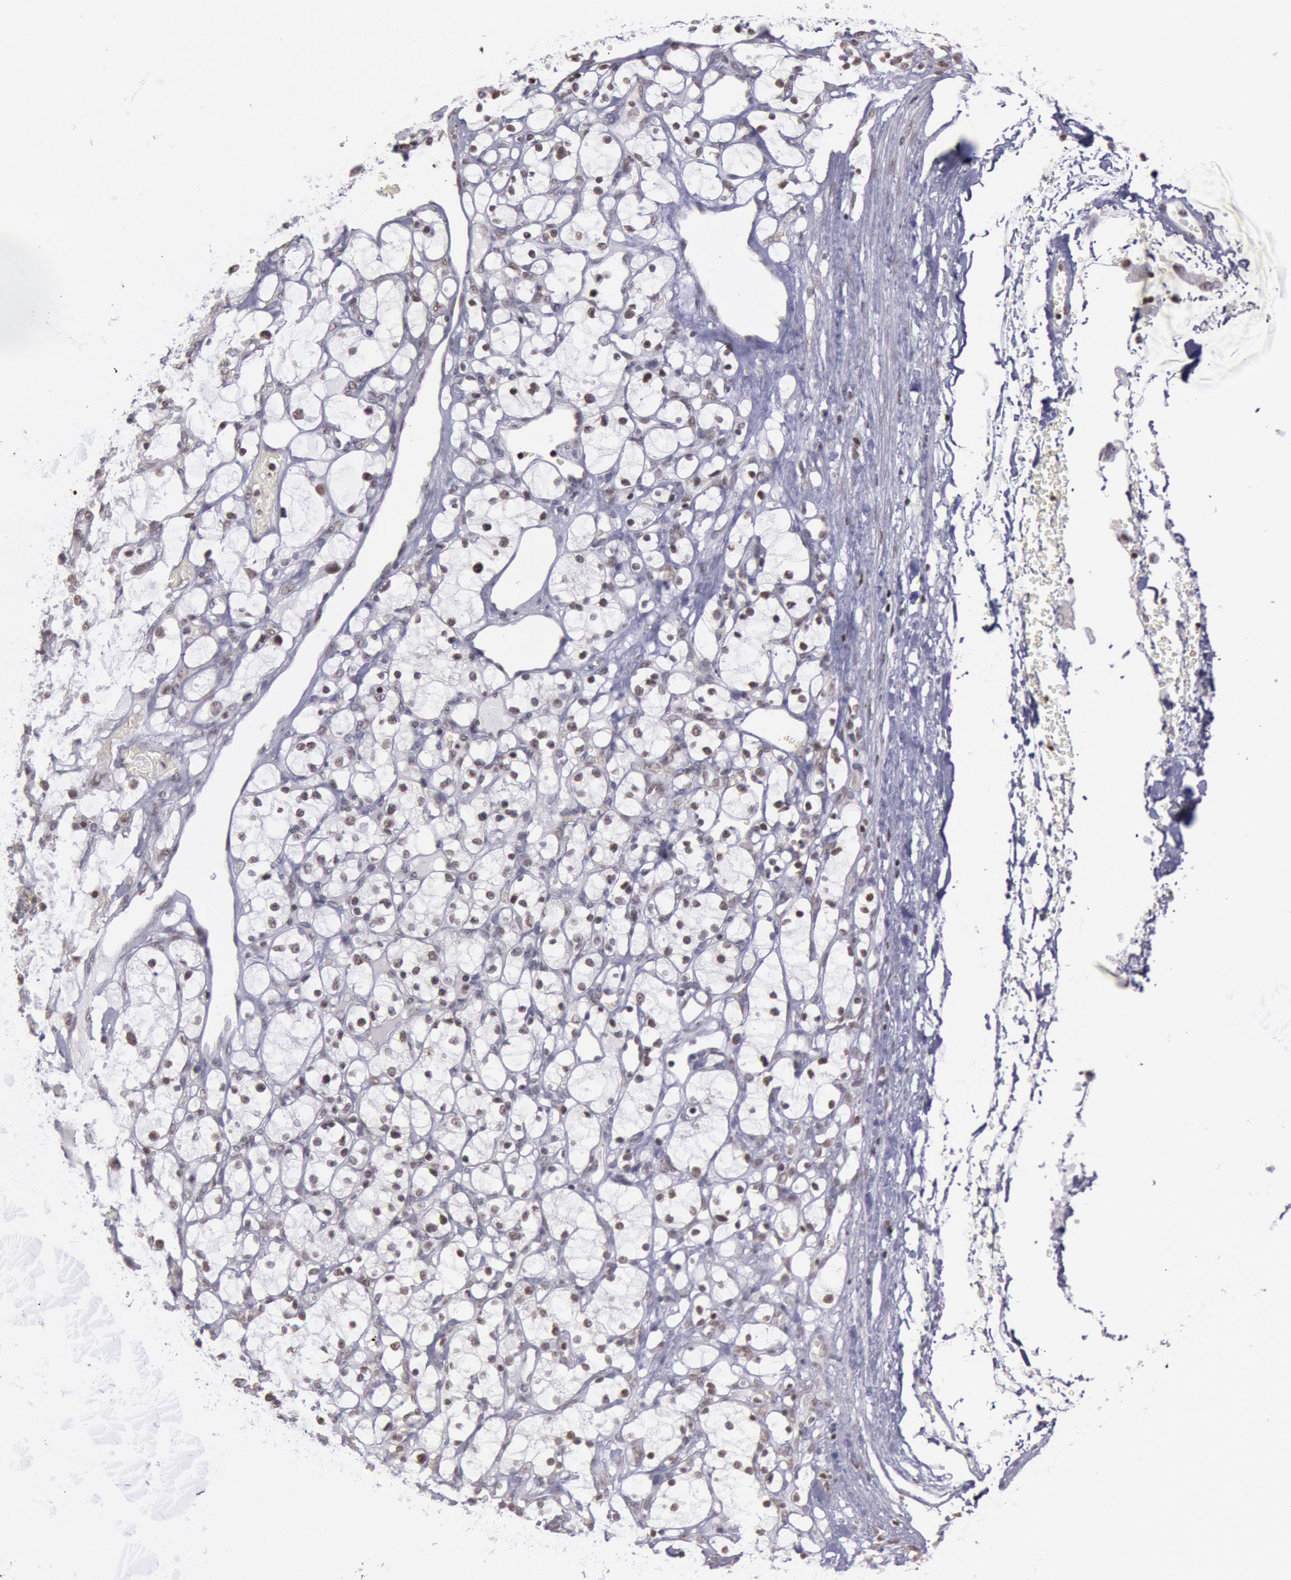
{"staining": {"intensity": "moderate", "quantity": ">75%", "location": "nuclear"}, "tissue": "renal cancer", "cell_type": "Tumor cells", "image_type": "cancer", "snomed": [{"axis": "morphology", "description": "Adenocarcinoma, NOS"}, {"axis": "topography", "description": "Kidney"}], "caption": "Tumor cells demonstrate medium levels of moderate nuclear expression in approximately >75% of cells in renal adenocarcinoma.", "gene": "NKAP", "patient": {"sex": "female", "age": 83}}